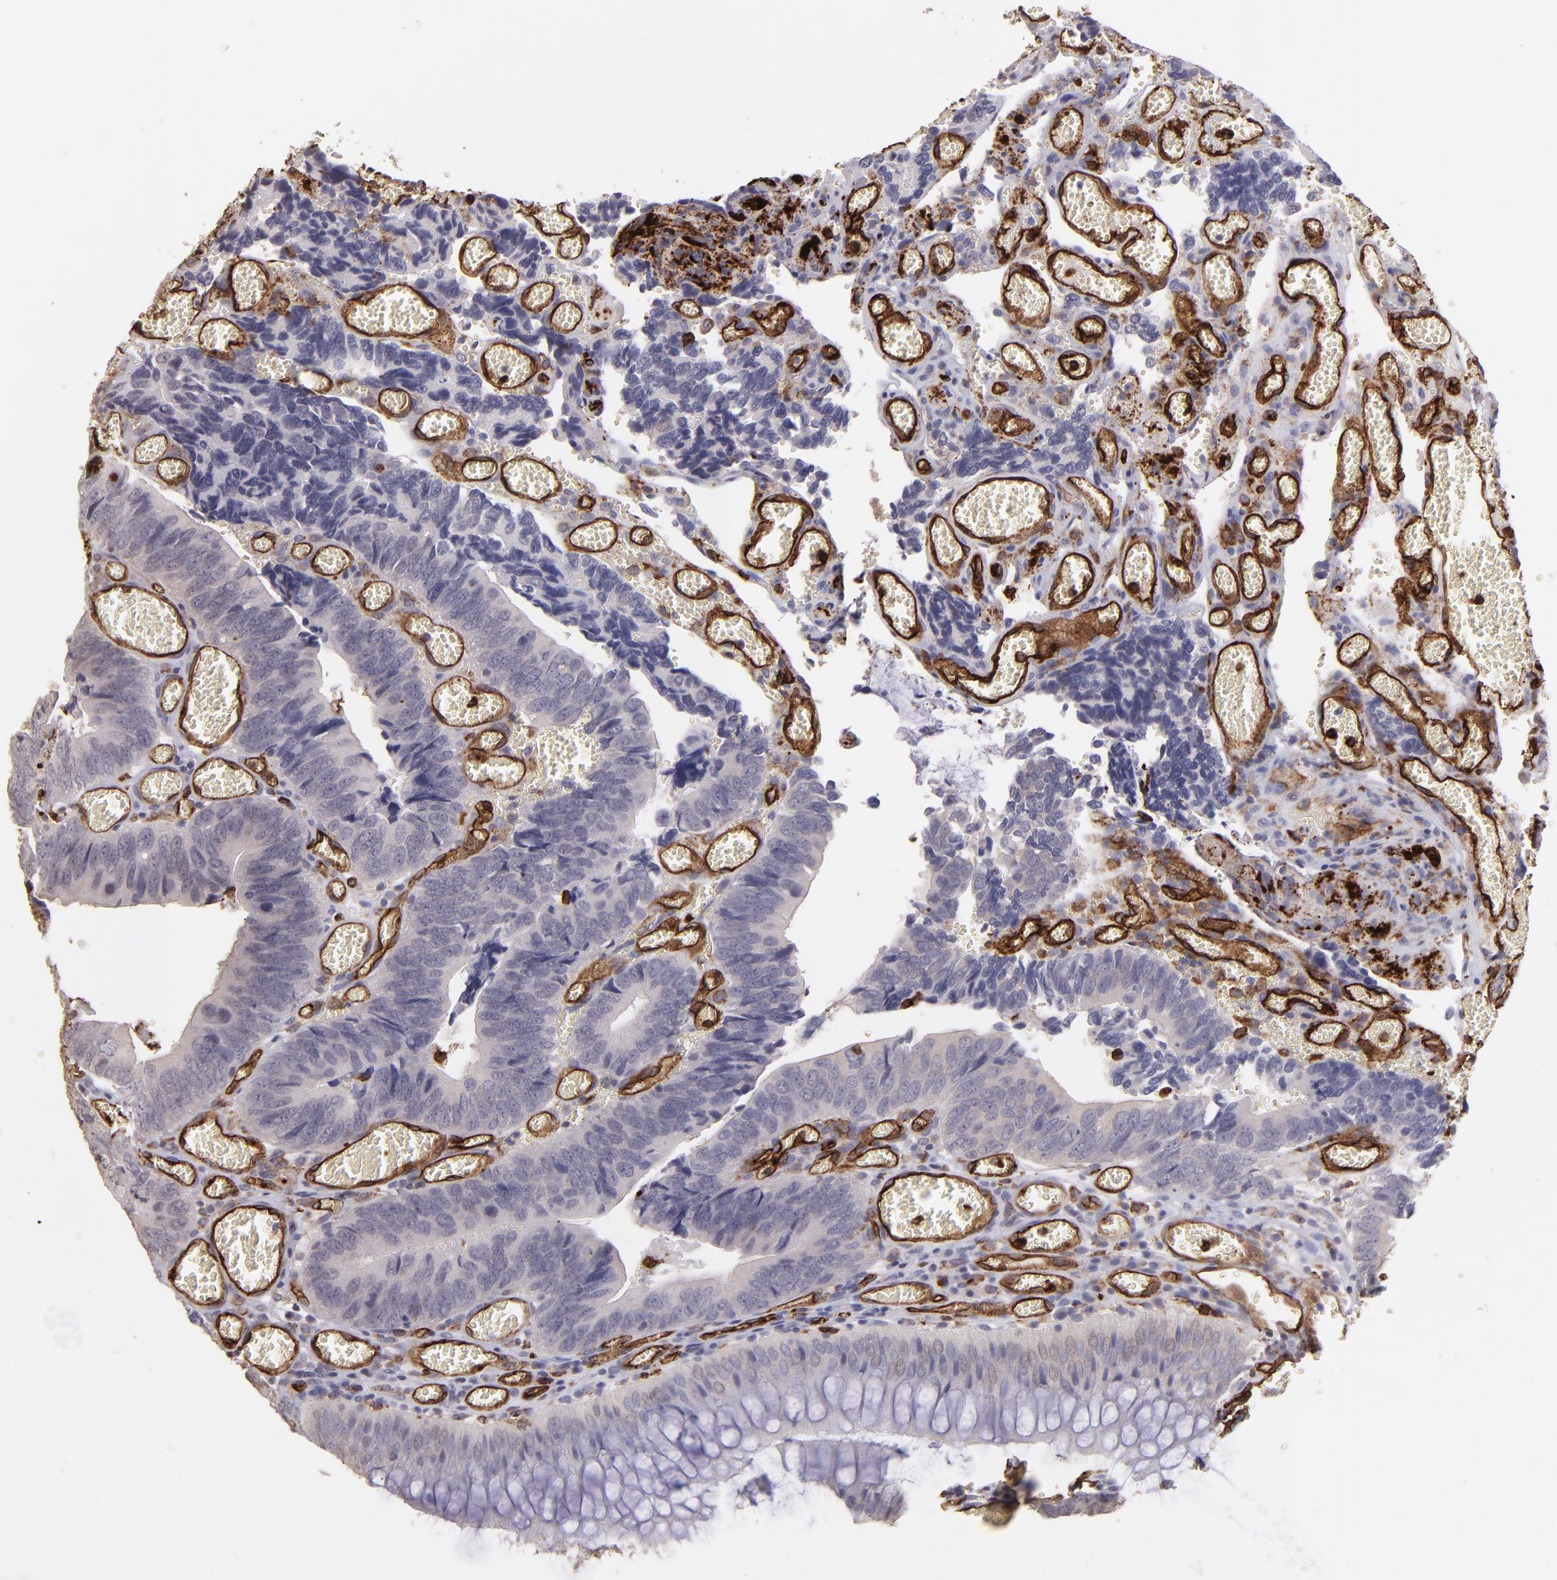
{"staining": {"intensity": "negative", "quantity": "none", "location": "none"}, "tissue": "colorectal cancer", "cell_type": "Tumor cells", "image_type": "cancer", "snomed": [{"axis": "morphology", "description": "Adenocarcinoma, NOS"}, {"axis": "topography", "description": "Colon"}], "caption": "Immunohistochemistry (IHC) of human colorectal cancer (adenocarcinoma) exhibits no positivity in tumor cells. Nuclei are stained in blue.", "gene": "DYSF", "patient": {"sex": "male", "age": 72}}